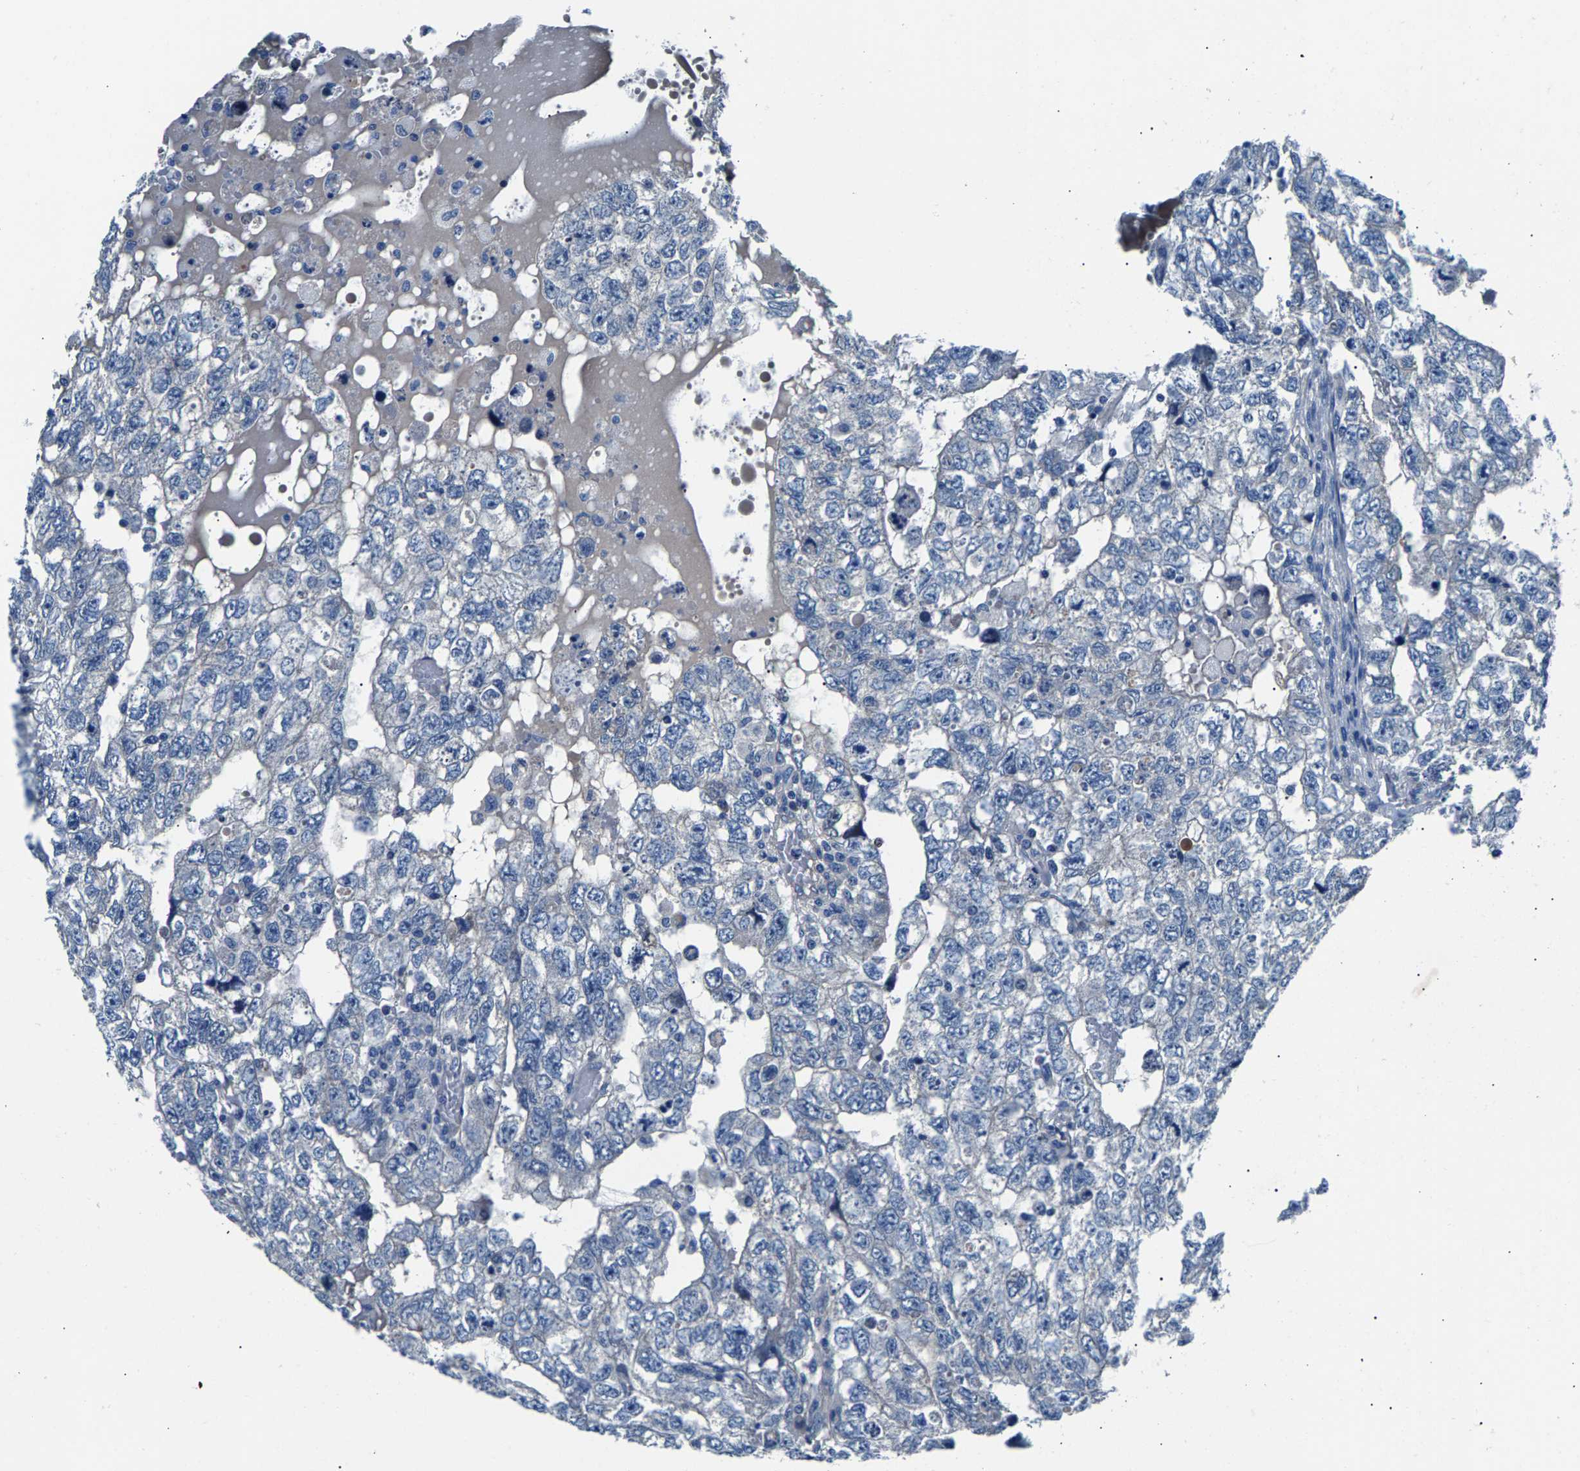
{"staining": {"intensity": "negative", "quantity": "none", "location": "none"}, "tissue": "testis cancer", "cell_type": "Tumor cells", "image_type": "cancer", "snomed": [{"axis": "morphology", "description": "Carcinoma, Embryonal, NOS"}, {"axis": "topography", "description": "Testis"}], "caption": "Tumor cells are negative for brown protein staining in testis cancer (embryonal carcinoma).", "gene": "CDRT4", "patient": {"sex": "male", "age": 36}}